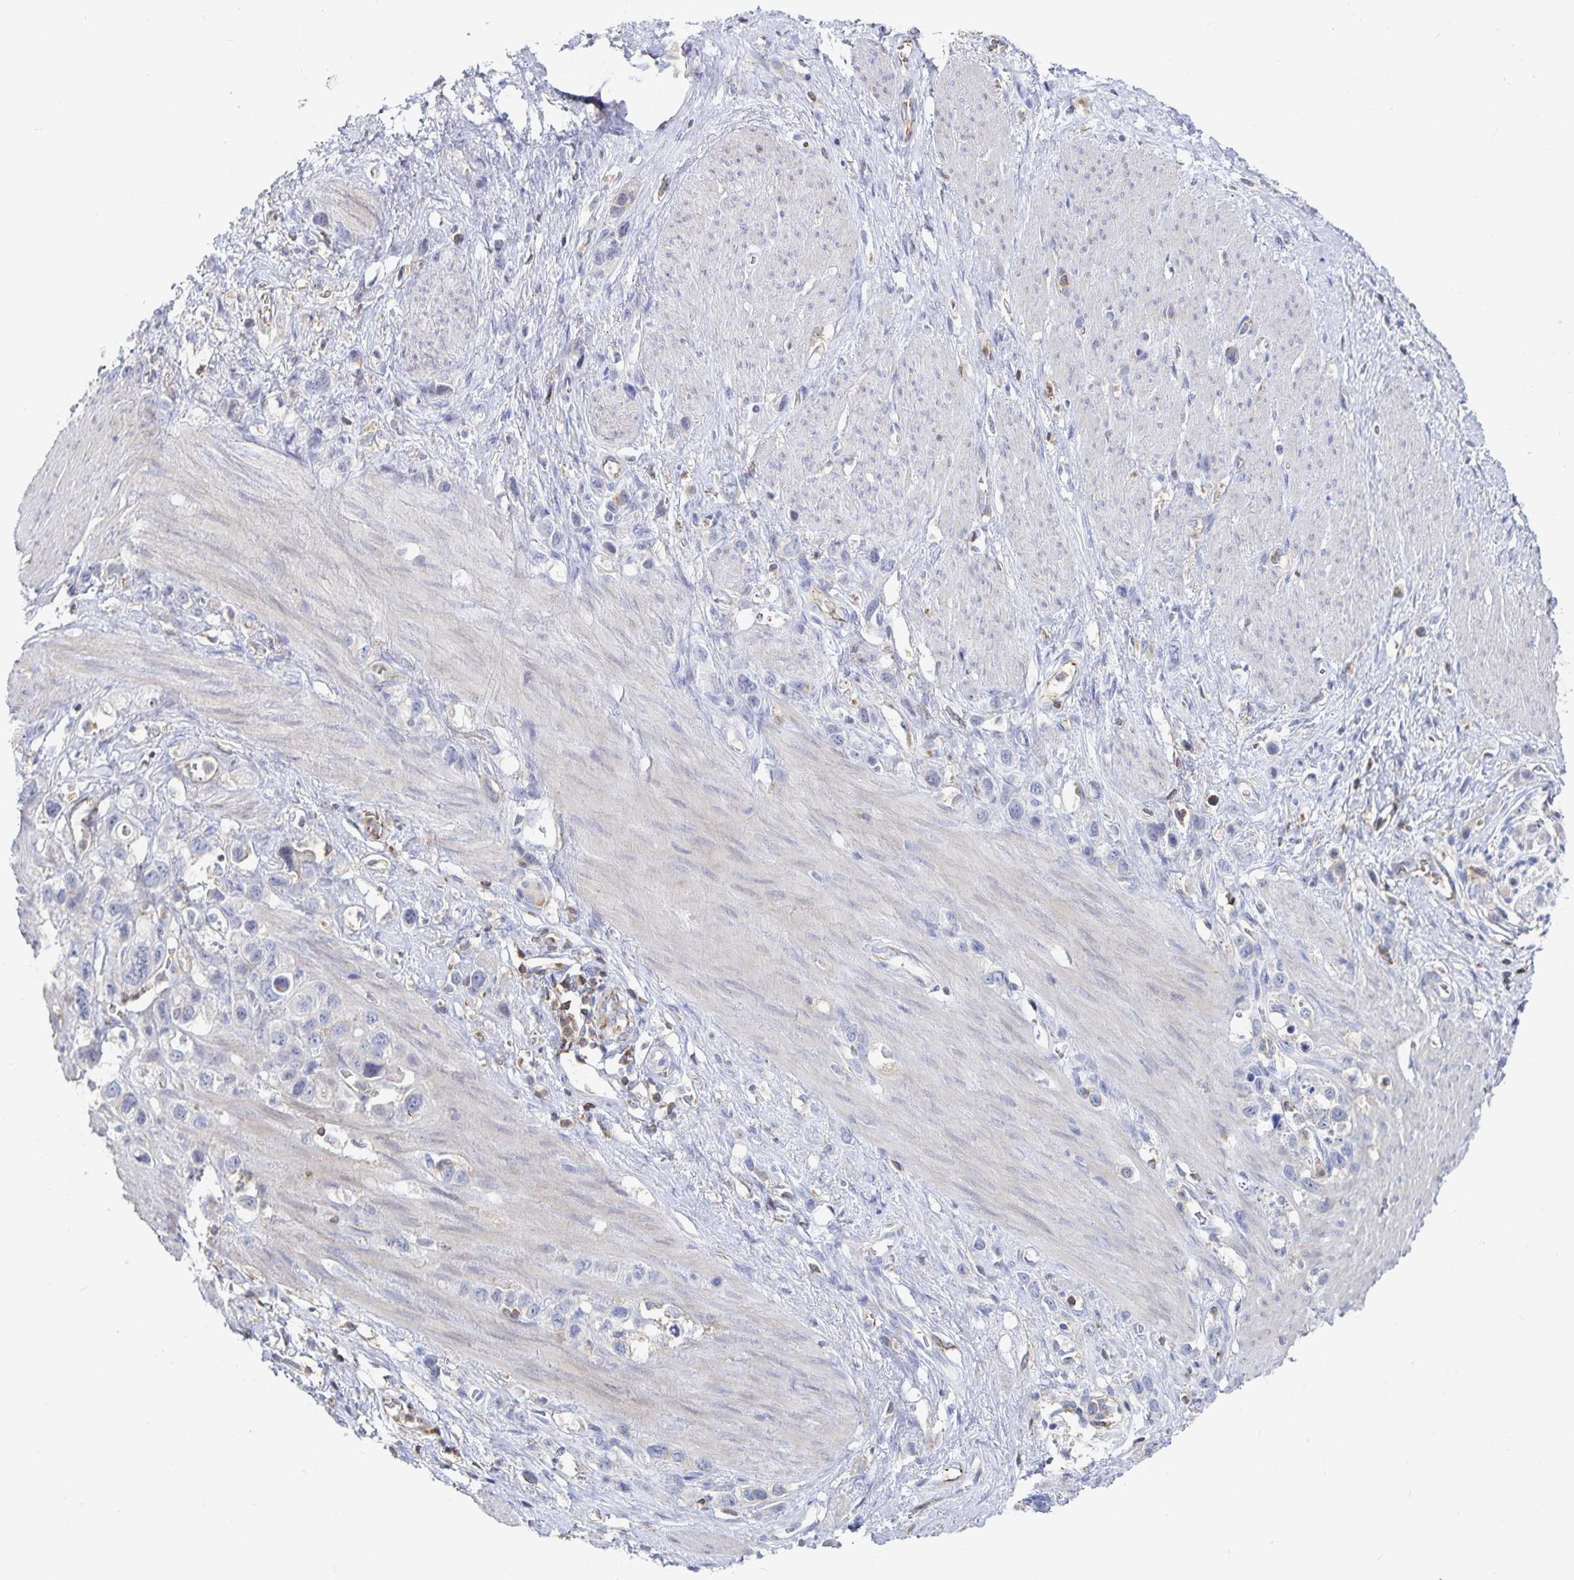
{"staining": {"intensity": "negative", "quantity": "none", "location": "none"}, "tissue": "stomach cancer", "cell_type": "Tumor cells", "image_type": "cancer", "snomed": [{"axis": "morphology", "description": "Adenocarcinoma, NOS"}, {"axis": "topography", "description": "Stomach"}], "caption": "An immunohistochemistry (IHC) image of stomach cancer is shown. There is no staining in tumor cells of stomach cancer.", "gene": "PIK3CD", "patient": {"sex": "female", "age": 65}}